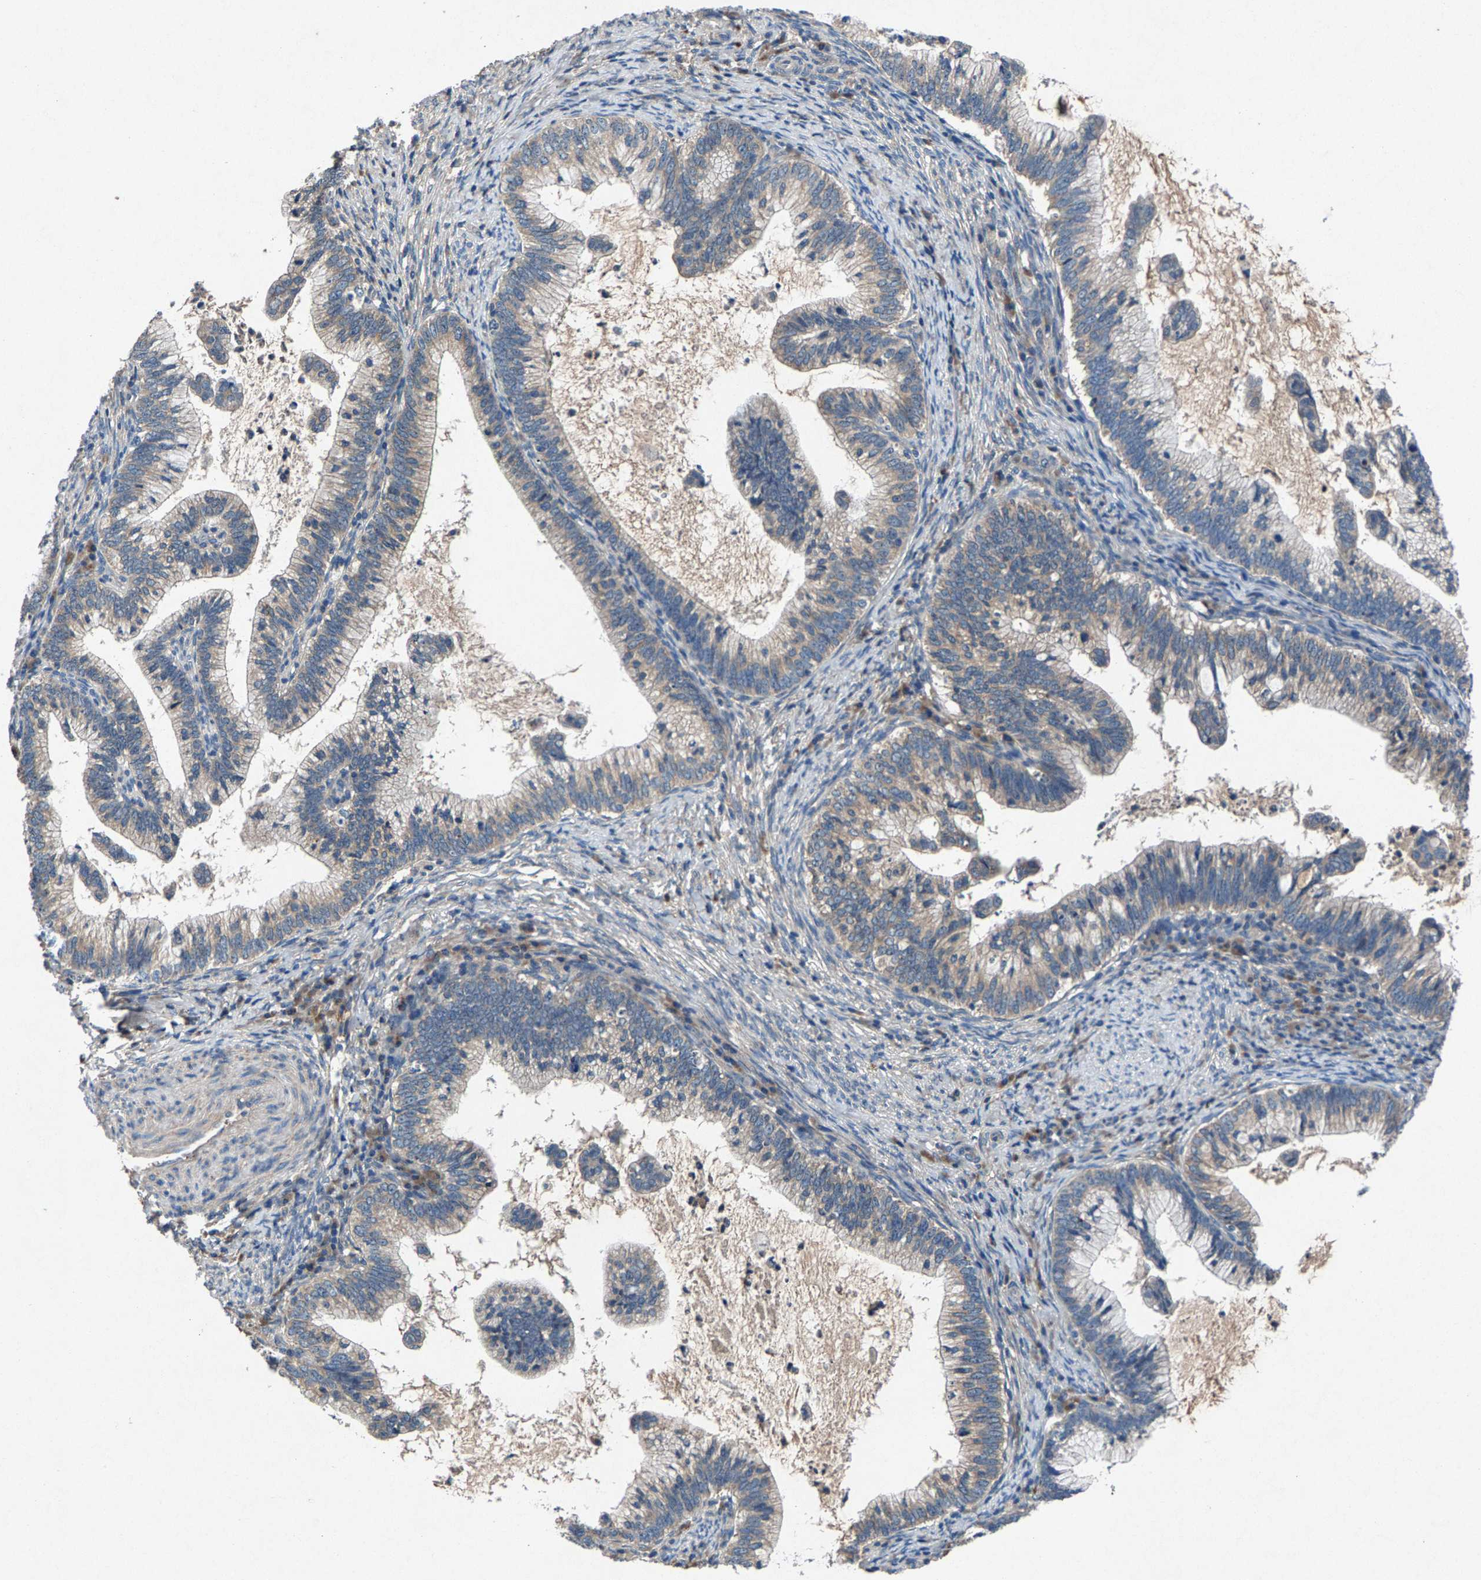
{"staining": {"intensity": "weak", "quantity": "<25%", "location": "cytoplasmic/membranous"}, "tissue": "cervical cancer", "cell_type": "Tumor cells", "image_type": "cancer", "snomed": [{"axis": "morphology", "description": "Adenocarcinoma, NOS"}, {"axis": "topography", "description": "Cervix"}], "caption": "Human cervical adenocarcinoma stained for a protein using IHC reveals no expression in tumor cells.", "gene": "PRXL2C", "patient": {"sex": "female", "age": 36}}